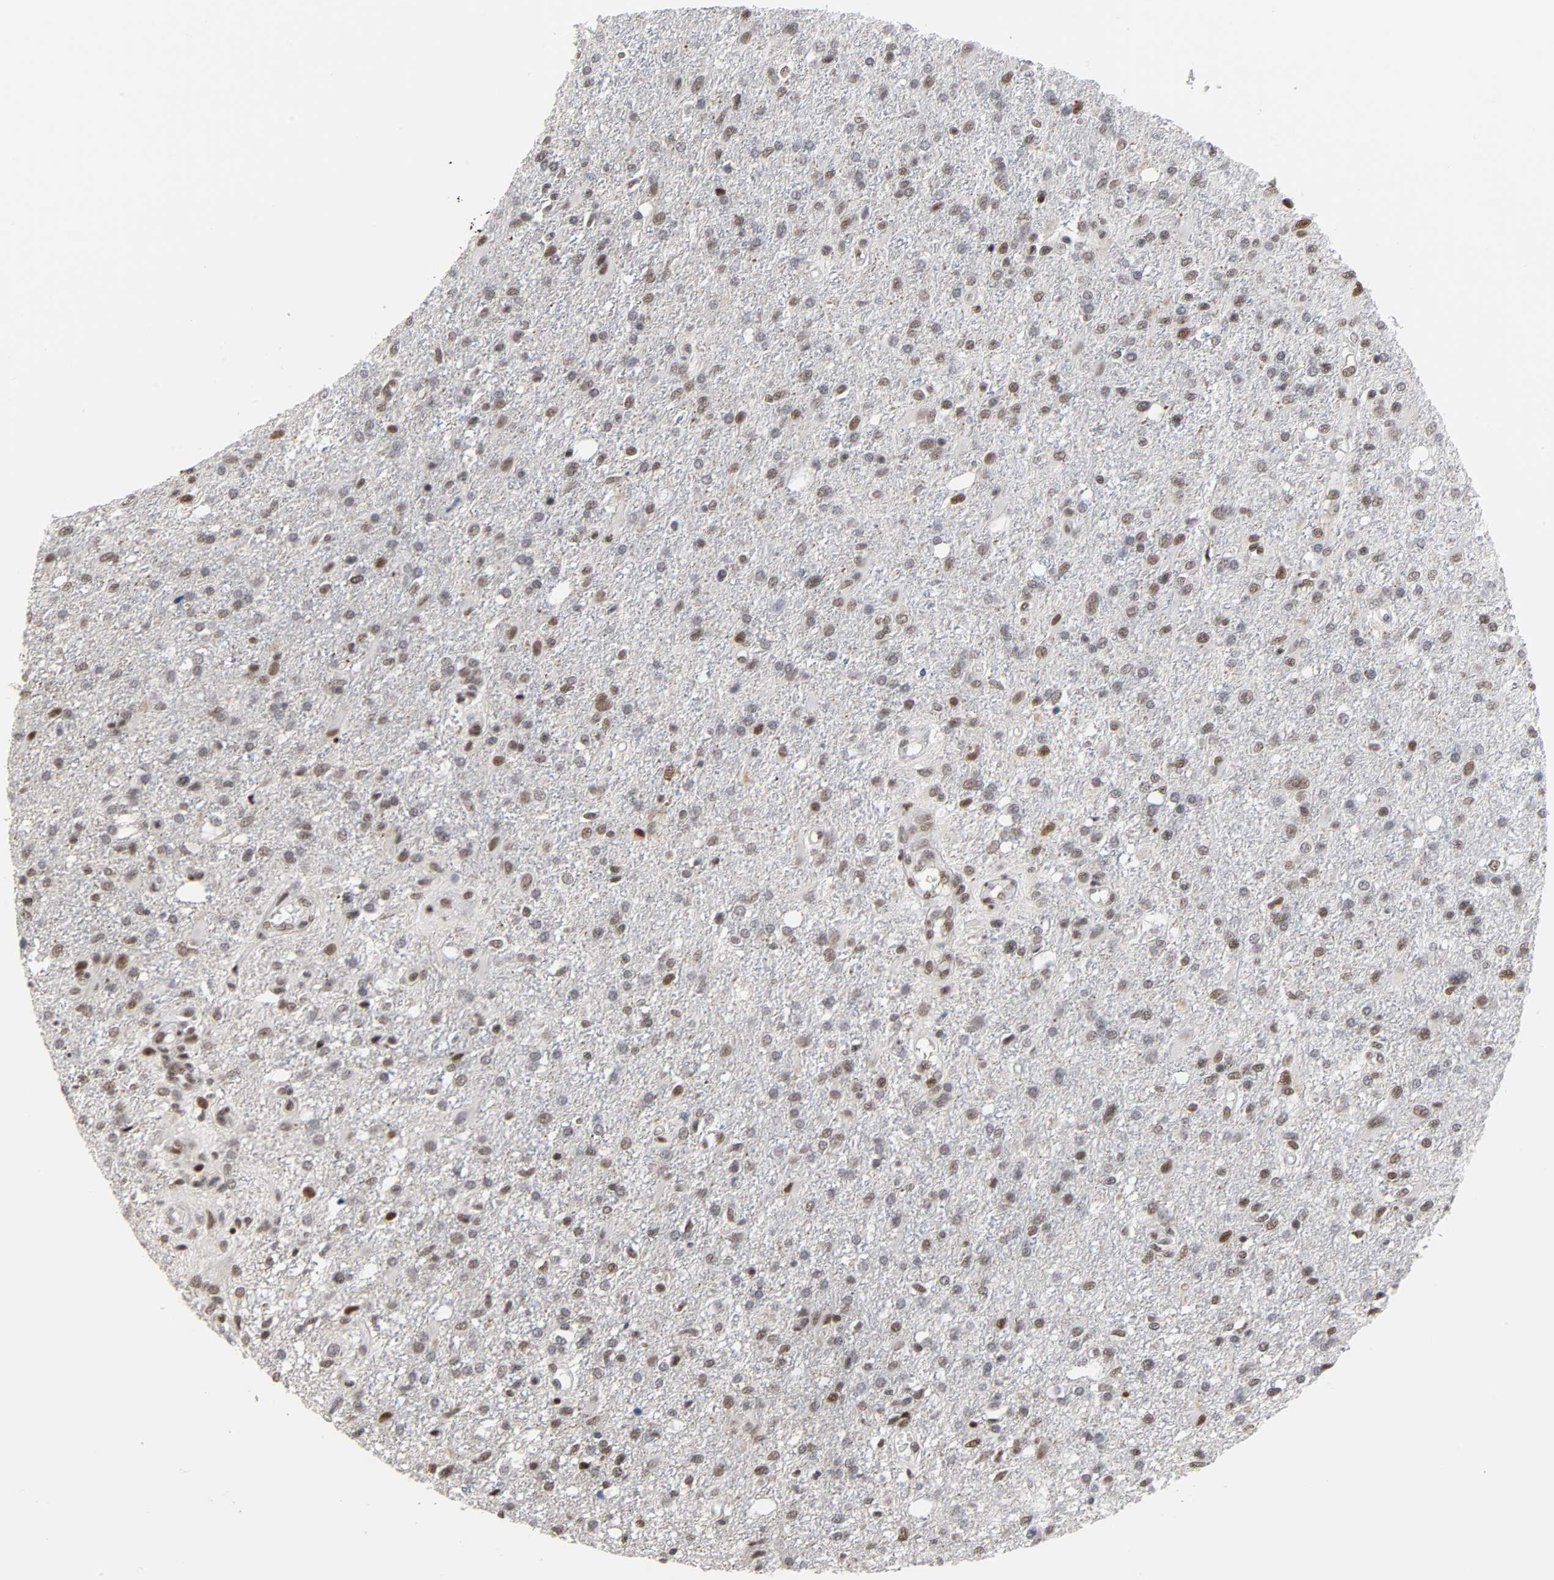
{"staining": {"intensity": "moderate", "quantity": ">75%", "location": "nuclear"}, "tissue": "glioma", "cell_type": "Tumor cells", "image_type": "cancer", "snomed": [{"axis": "morphology", "description": "Glioma, malignant, High grade"}, {"axis": "topography", "description": "Cerebral cortex"}], "caption": "Malignant glioma (high-grade) tissue shows moderate nuclear positivity in about >75% of tumor cells, visualized by immunohistochemistry.", "gene": "CREBBP", "patient": {"sex": "male", "age": 76}}